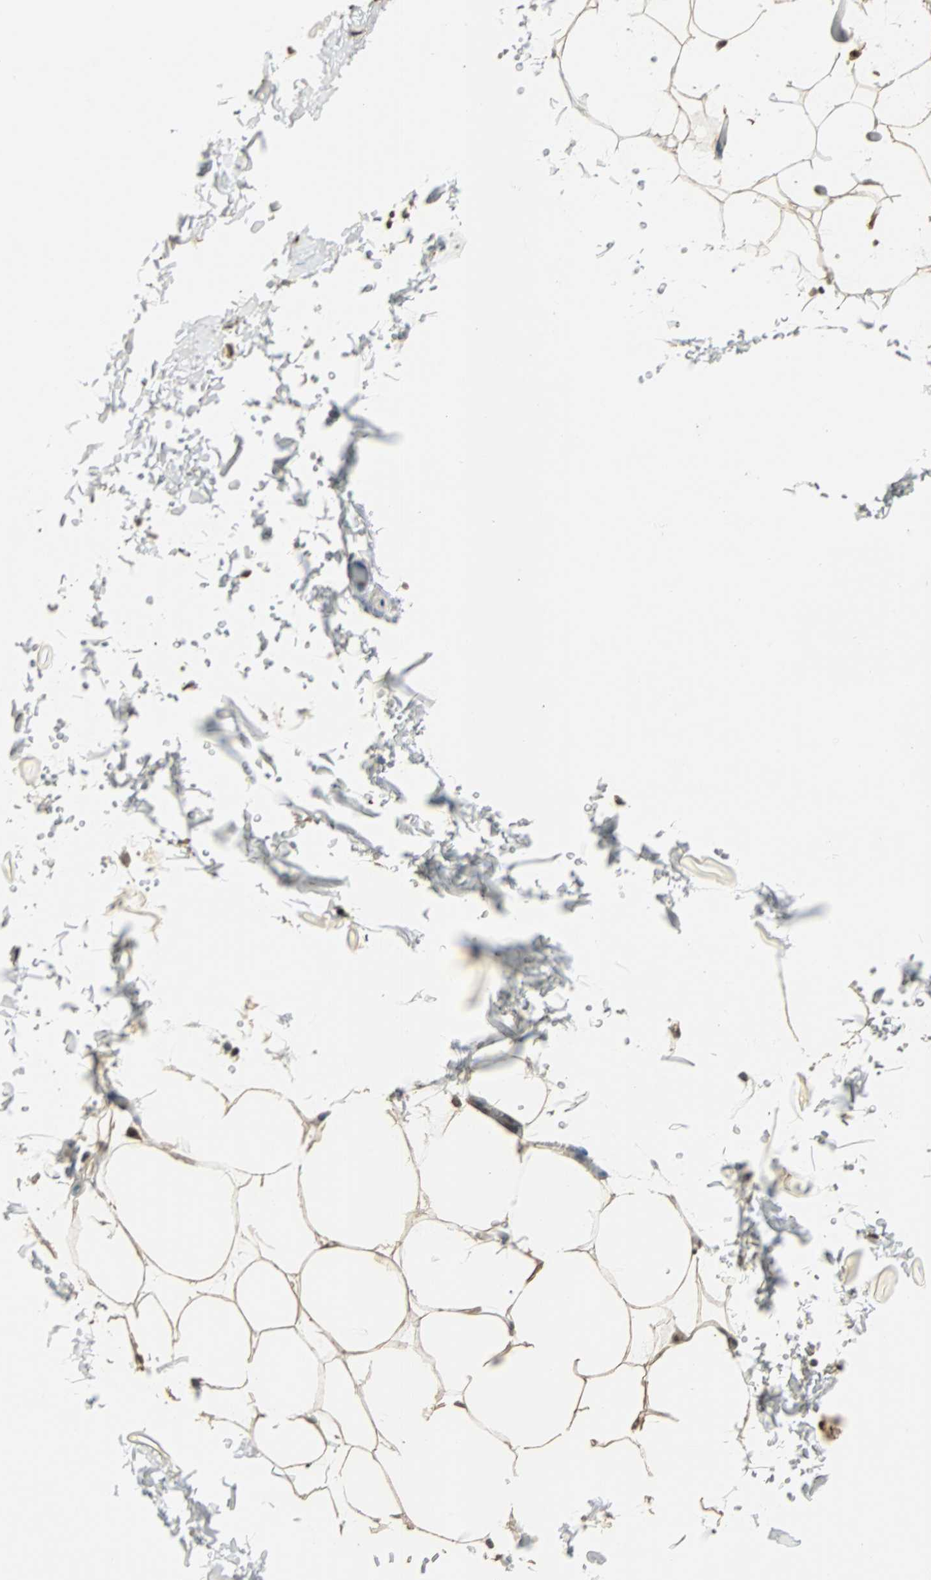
{"staining": {"intensity": "moderate", "quantity": ">75%", "location": "cytoplasmic/membranous"}, "tissue": "adipose tissue", "cell_type": "Adipocytes", "image_type": "normal", "snomed": [{"axis": "morphology", "description": "Normal tissue, NOS"}, {"axis": "topography", "description": "Soft tissue"}], "caption": "An immunohistochemistry (IHC) photomicrograph of unremarkable tissue is shown. Protein staining in brown highlights moderate cytoplasmic/membranous positivity in adipose tissue within adipocytes. Nuclei are stained in blue.", "gene": "MED4", "patient": {"sex": "male", "age": 72}}